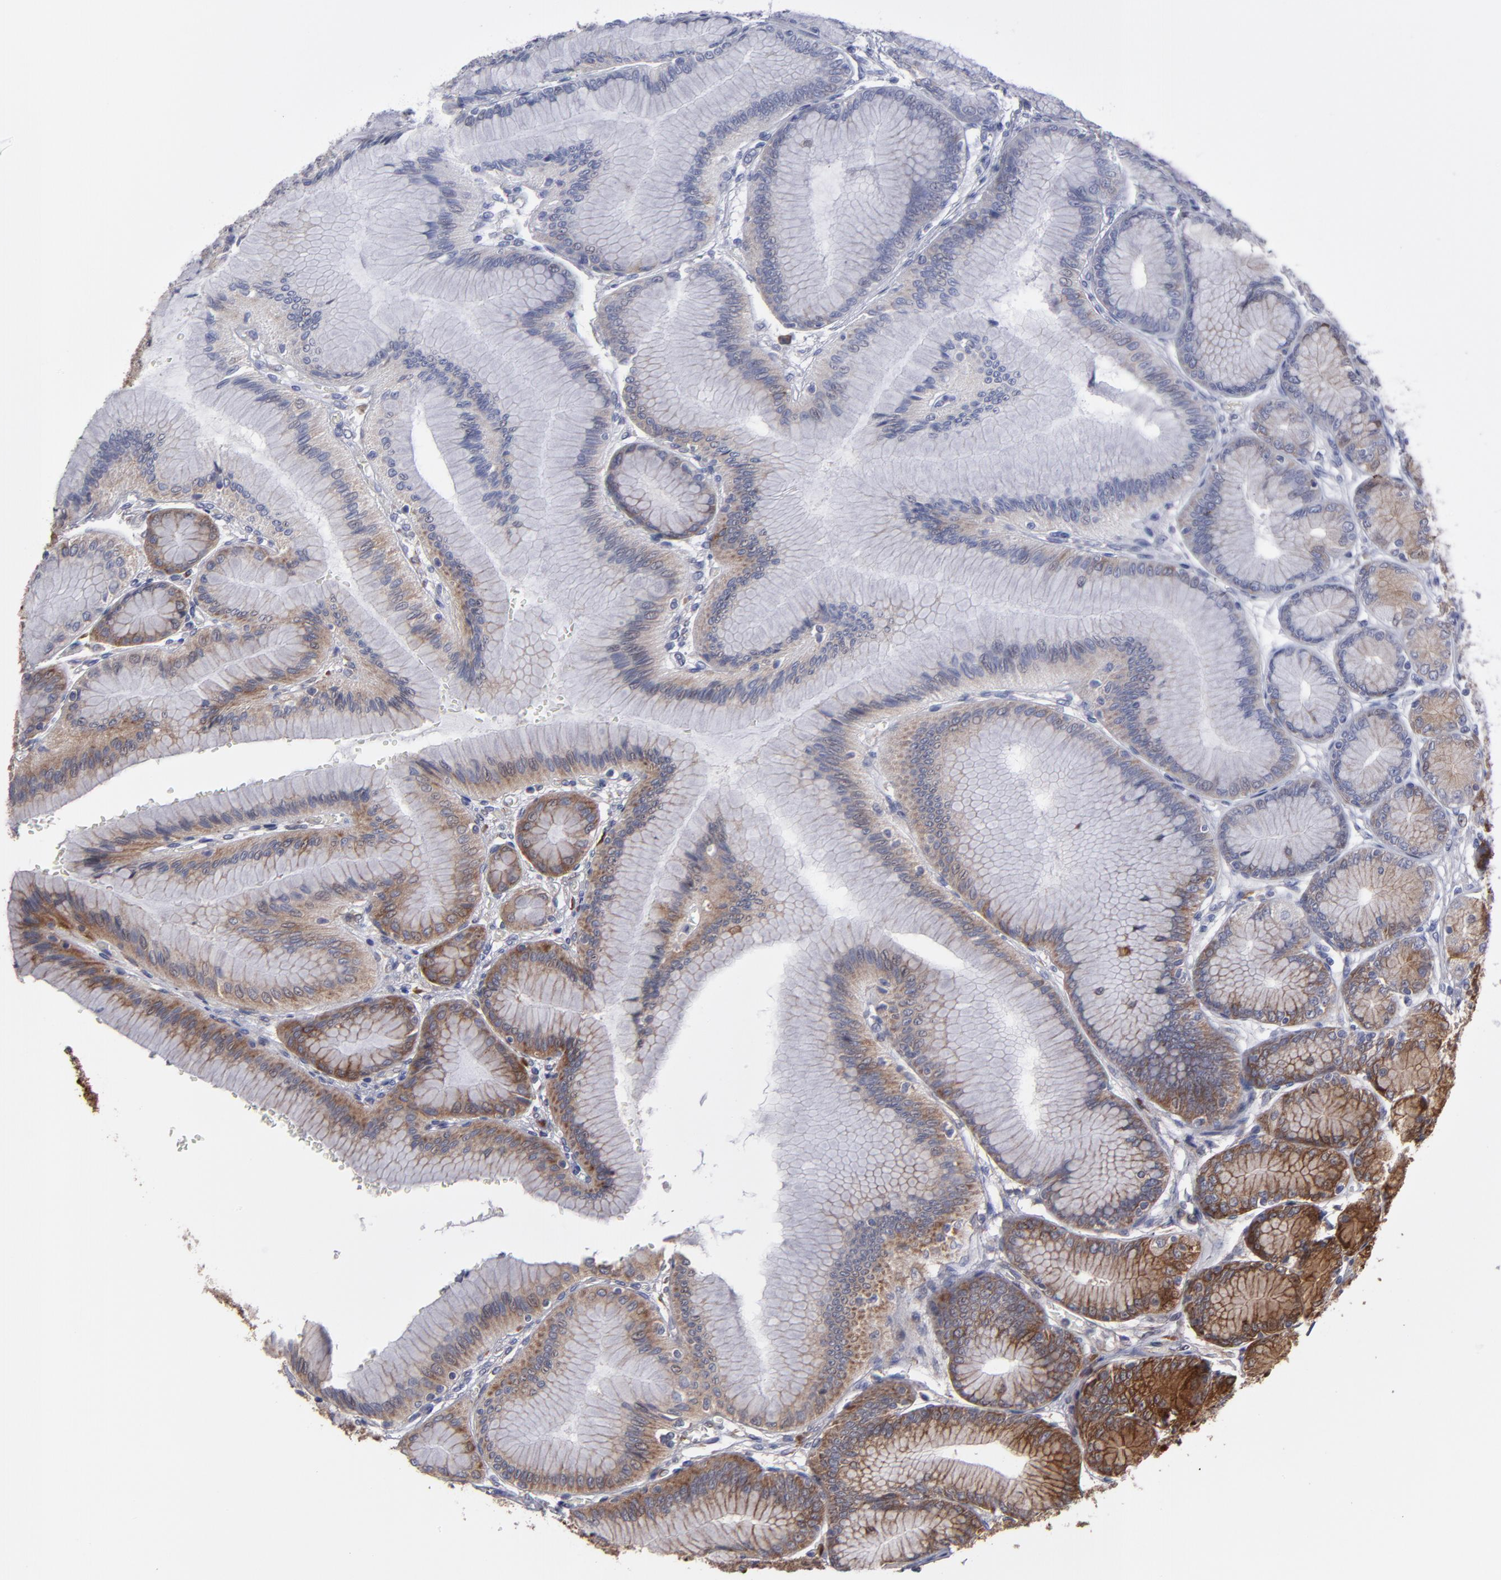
{"staining": {"intensity": "moderate", "quantity": "25%-75%", "location": "cytoplasmic/membranous"}, "tissue": "stomach", "cell_type": "Glandular cells", "image_type": "normal", "snomed": [{"axis": "morphology", "description": "Normal tissue, NOS"}, {"axis": "morphology", "description": "Adenocarcinoma, NOS"}, {"axis": "topography", "description": "Stomach"}, {"axis": "topography", "description": "Stomach, lower"}], "caption": "High-power microscopy captured an IHC histopathology image of unremarkable stomach, revealing moderate cytoplasmic/membranous positivity in about 25%-75% of glandular cells. (Stains: DAB (3,3'-diaminobenzidine) in brown, nuclei in blue, Microscopy: brightfield microscopy at high magnification).", "gene": "SND1", "patient": {"sex": "female", "age": 65}}